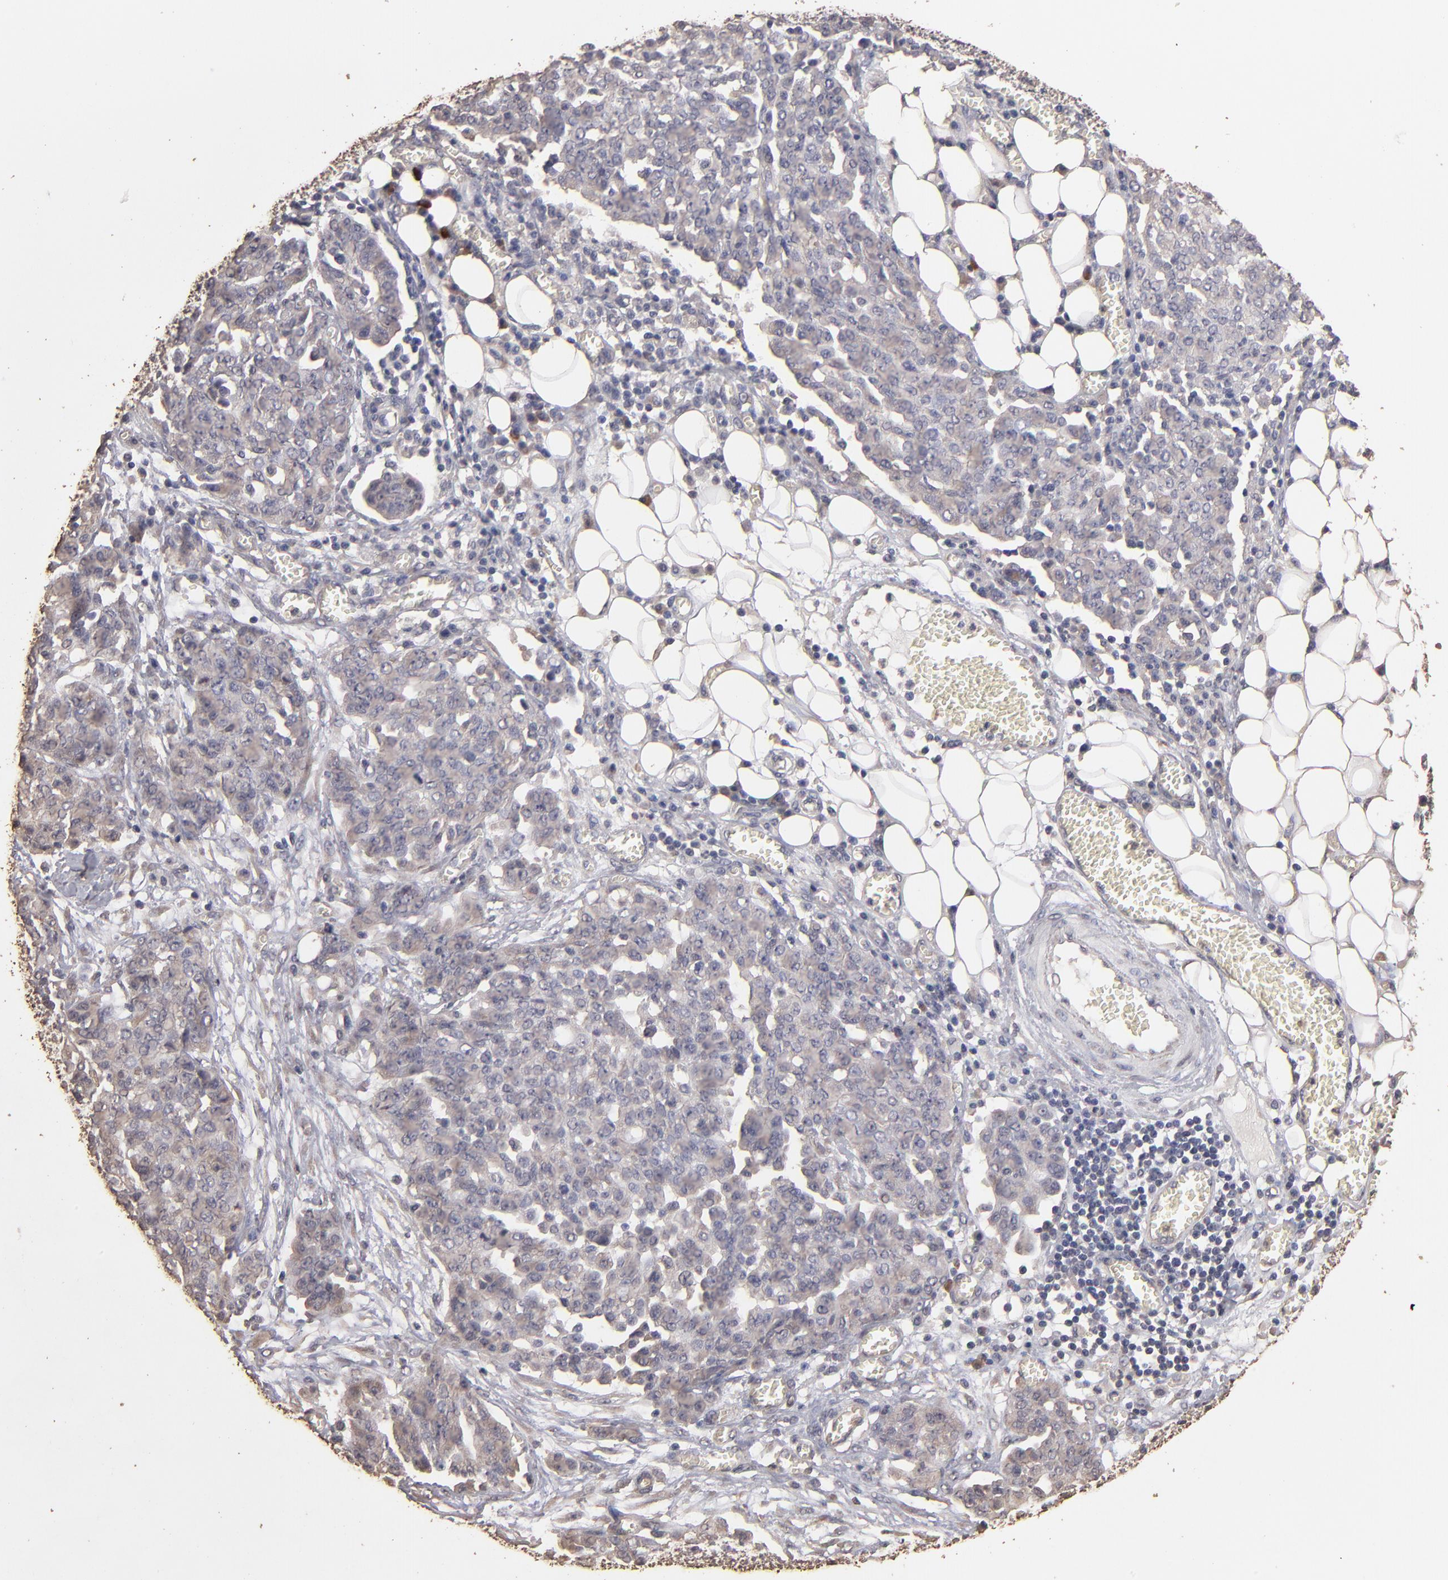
{"staining": {"intensity": "moderate", "quantity": "25%-75%", "location": "cytoplasmic/membranous"}, "tissue": "ovarian cancer", "cell_type": "Tumor cells", "image_type": "cancer", "snomed": [{"axis": "morphology", "description": "Cystadenocarcinoma, serous, NOS"}, {"axis": "topography", "description": "Soft tissue"}, {"axis": "topography", "description": "Ovary"}], "caption": "Immunohistochemical staining of human serous cystadenocarcinoma (ovarian) exhibits moderate cytoplasmic/membranous protein expression in approximately 25%-75% of tumor cells.", "gene": "OPHN1", "patient": {"sex": "female", "age": 57}}